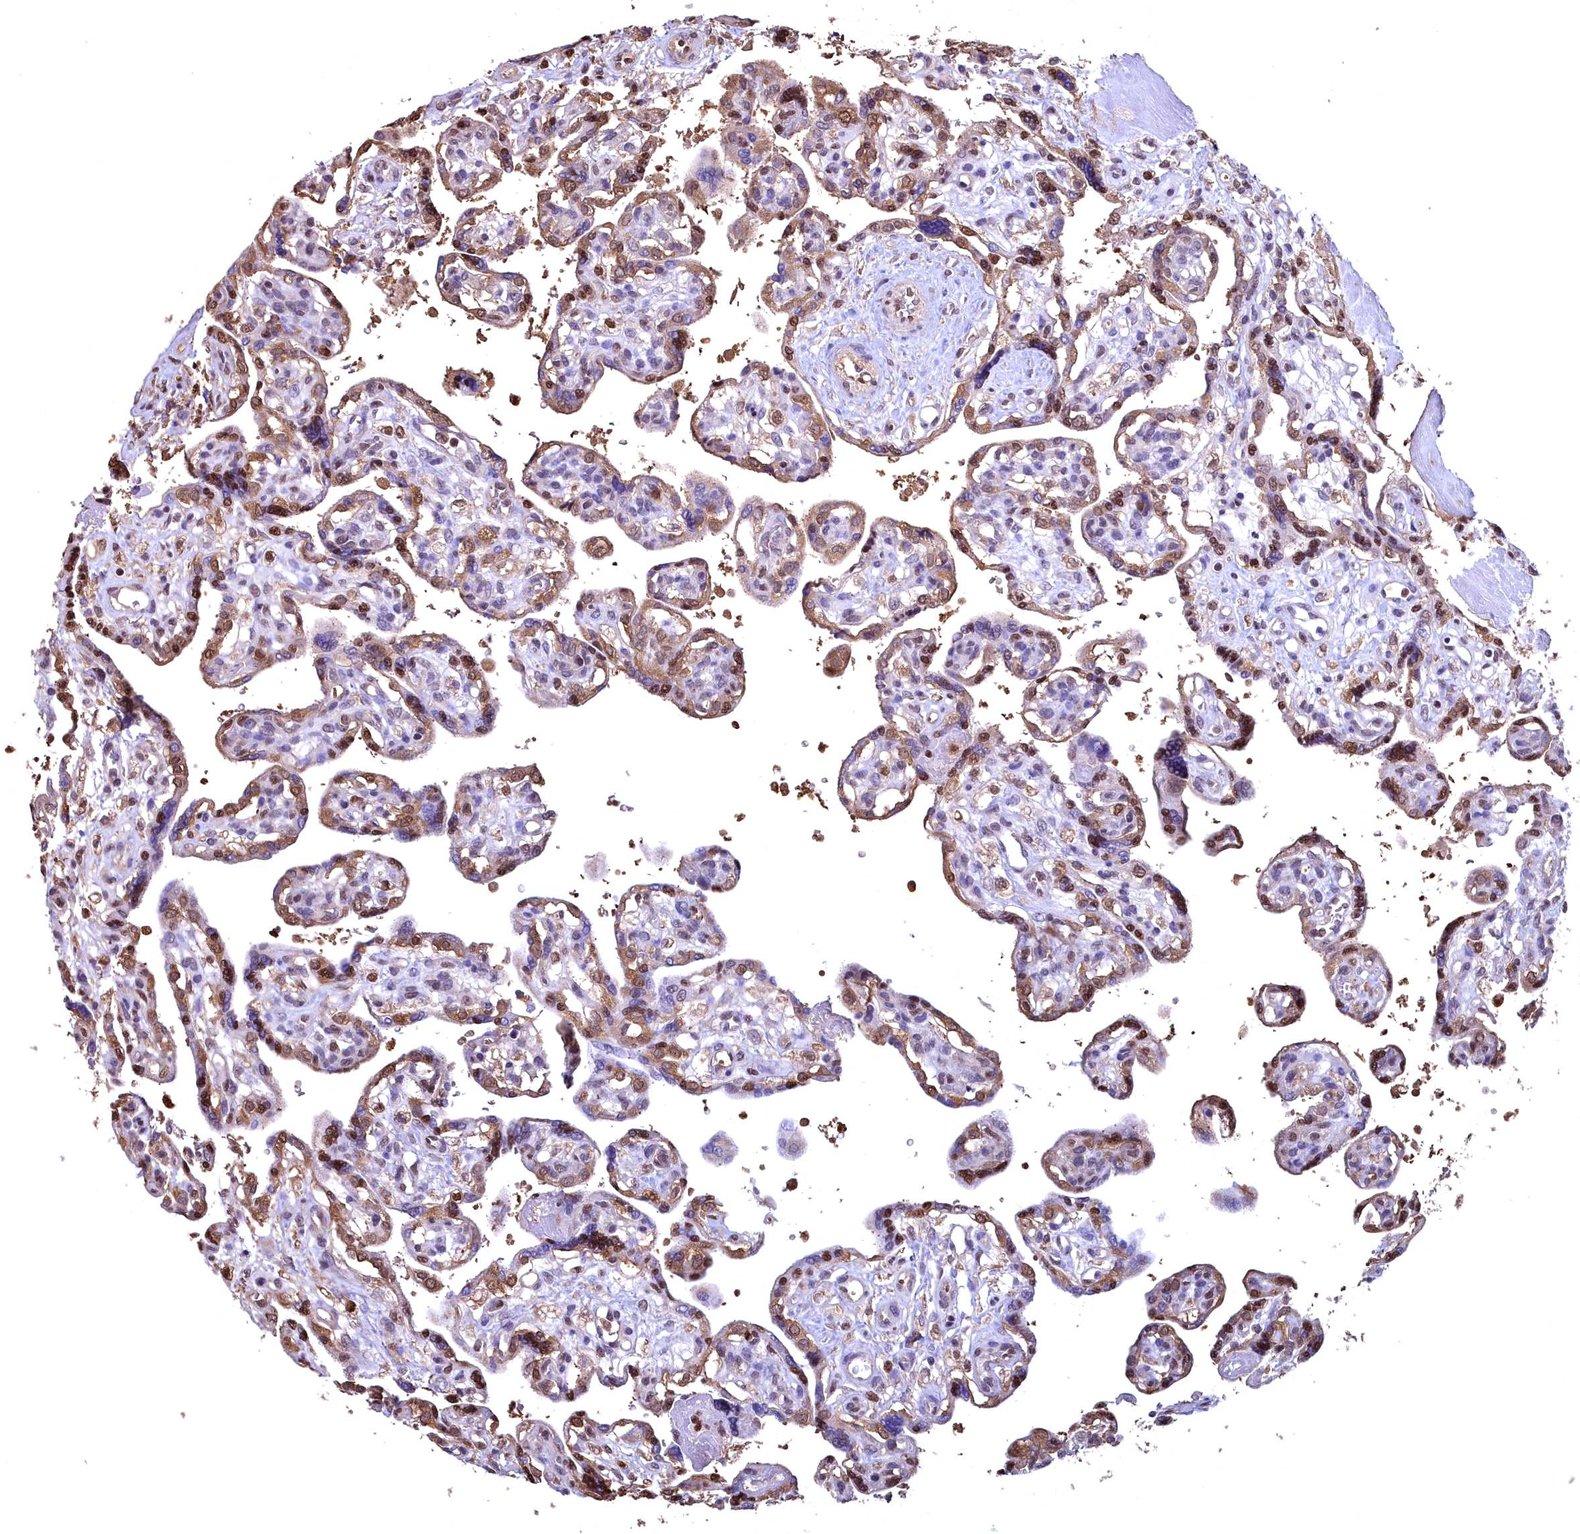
{"staining": {"intensity": "moderate", "quantity": "25%-75%", "location": "nuclear"}, "tissue": "placenta", "cell_type": "Trophoblastic cells", "image_type": "normal", "snomed": [{"axis": "morphology", "description": "Normal tissue, NOS"}, {"axis": "topography", "description": "Placenta"}], "caption": "IHC image of unremarkable placenta stained for a protein (brown), which exhibits medium levels of moderate nuclear positivity in approximately 25%-75% of trophoblastic cells.", "gene": "GAPDH", "patient": {"sex": "female", "age": 39}}